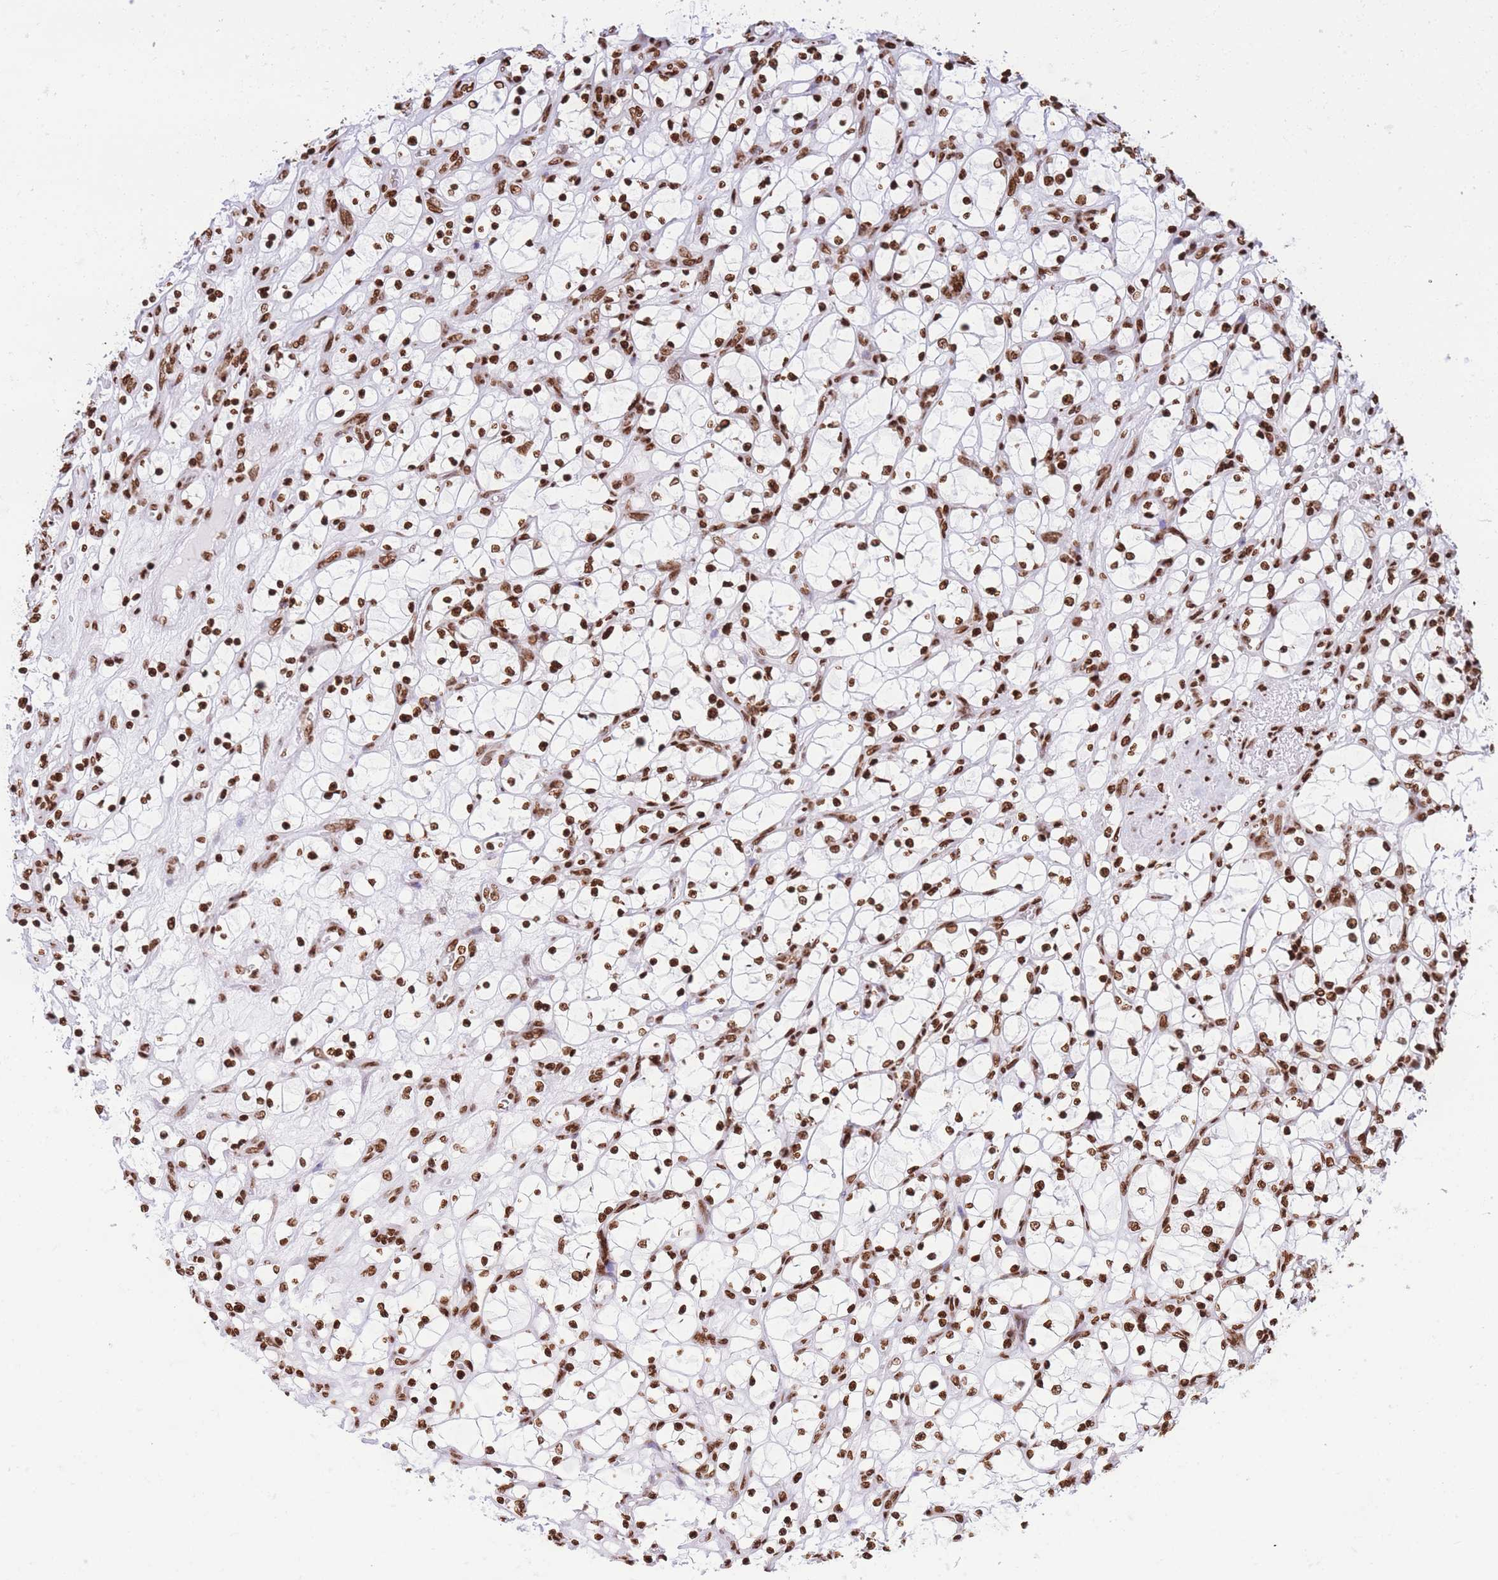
{"staining": {"intensity": "strong", "quantity": ">75%", "location": "nuclear"}, "tissue": "renal cancer", "cell_type": "Tumor cells", "image_type": "cancer", "snomed": [{"axis": "morphology", "description": "Adenocarcinoma, NOS"}, {"axis": "topography", "description": "Kidney"}], "caption": "IHC photomicrograph of neoplastic tissue: human renal cancer (adenocarcinoma) stained using immunohistochemistry exhibits high levels of strong protein expression localized specifically in the nuclear of tumor cells, appearing as a nuclear brown color.", "gene": "H2BC11", "patient": {"sex": "female", "age": 69}}